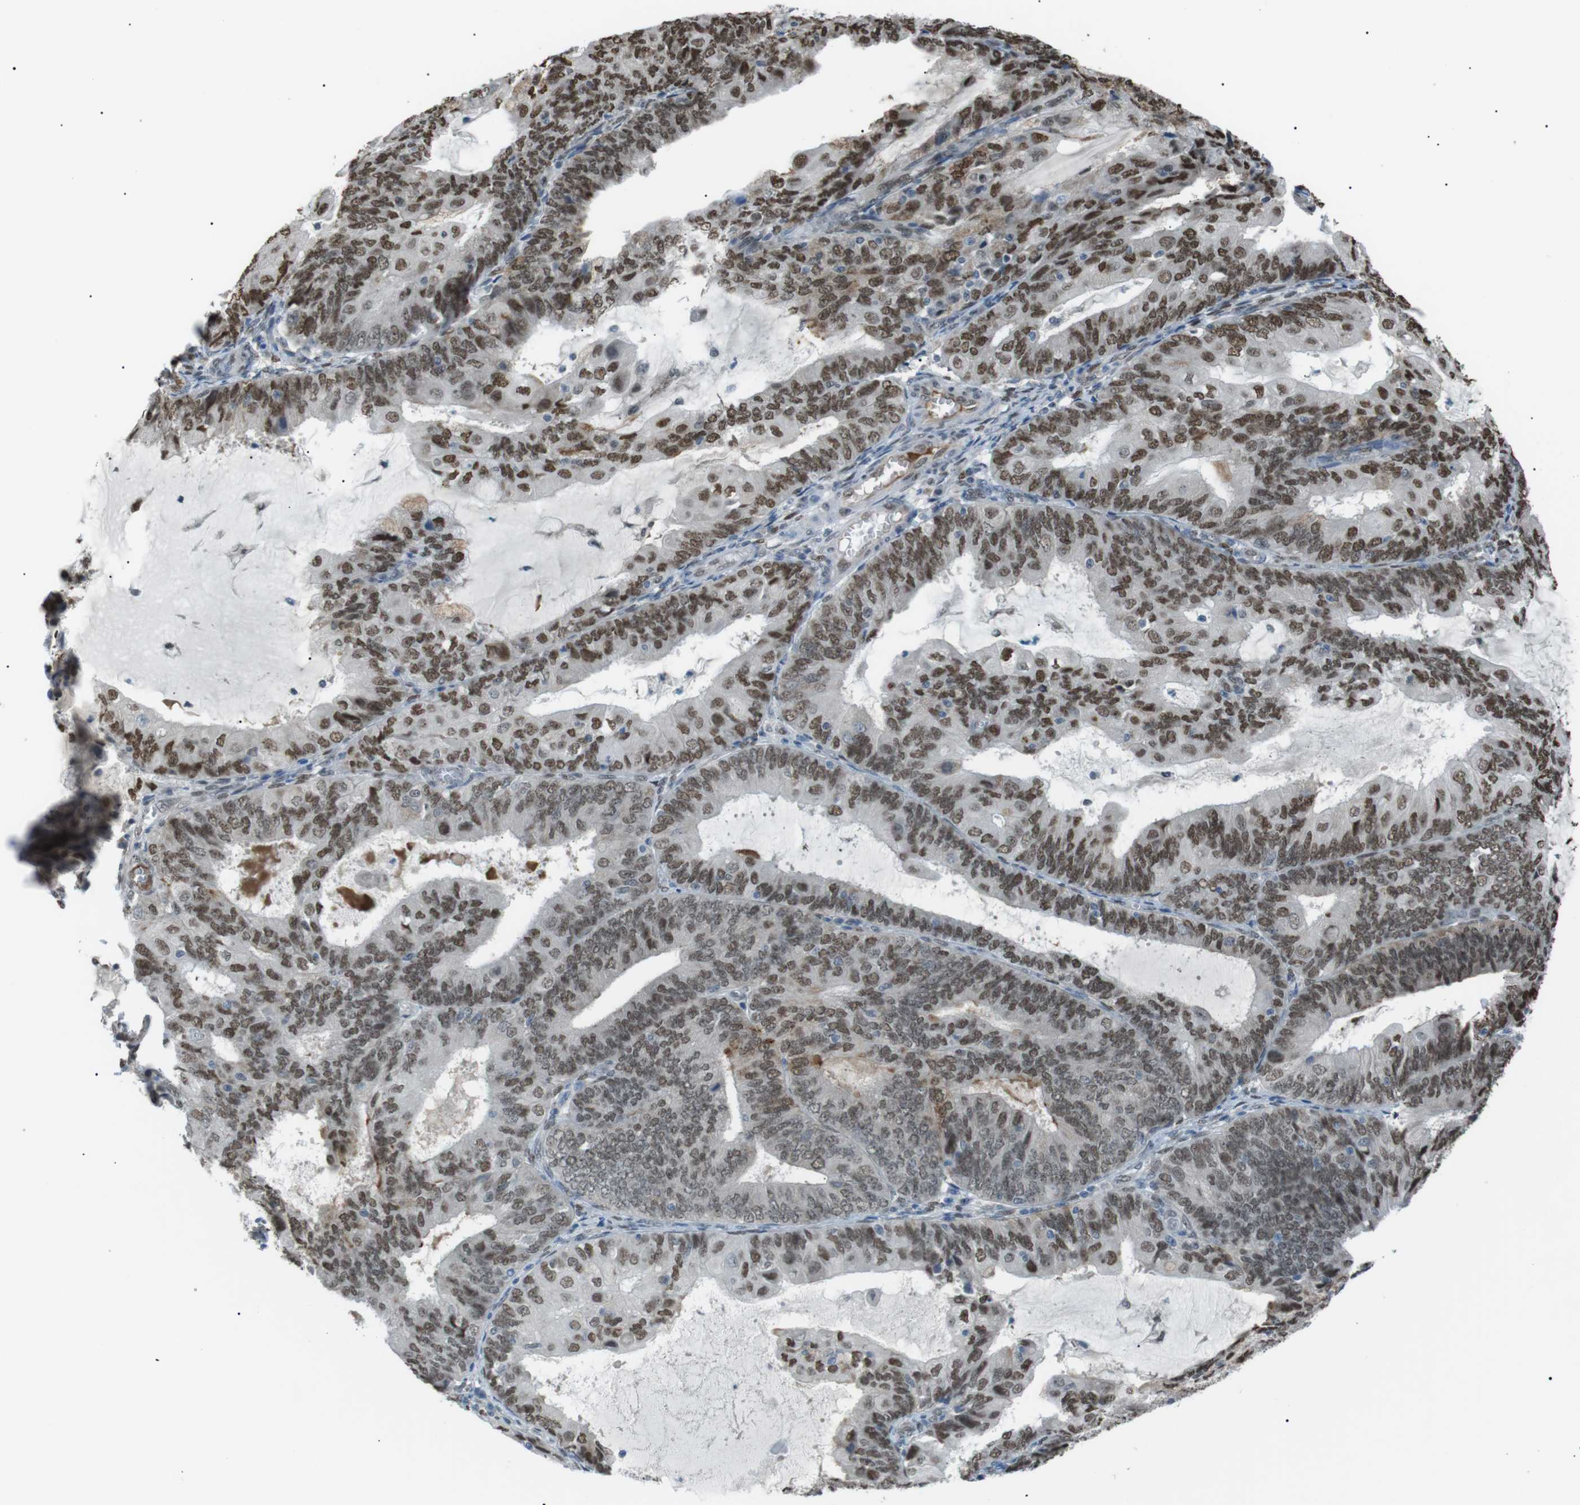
{"staining": {"intensity": "moderate", "quantity": ">75%", "location": "nuclear"}, "tissue": "endometrial cancer", "cell_type": "Tumor cells", "image_type": "cancer", "snomed": [{"axis": "morphology", "description": "Adenocarcinoma, NOS"}, {"axis": "topography", "description": "Endometrium"}], "caption": "Immunohistochemistry image of neoplastic tissue: human endometrial adenocarcinoma stained using immunohistochemistry displays medium levels of moderate protein expression localized specifically in the nuclear of tumor cells, appearing as a nuclear brown color.", "gene": "SRPK2", "patient": {"sex": "female", "age": 81}}